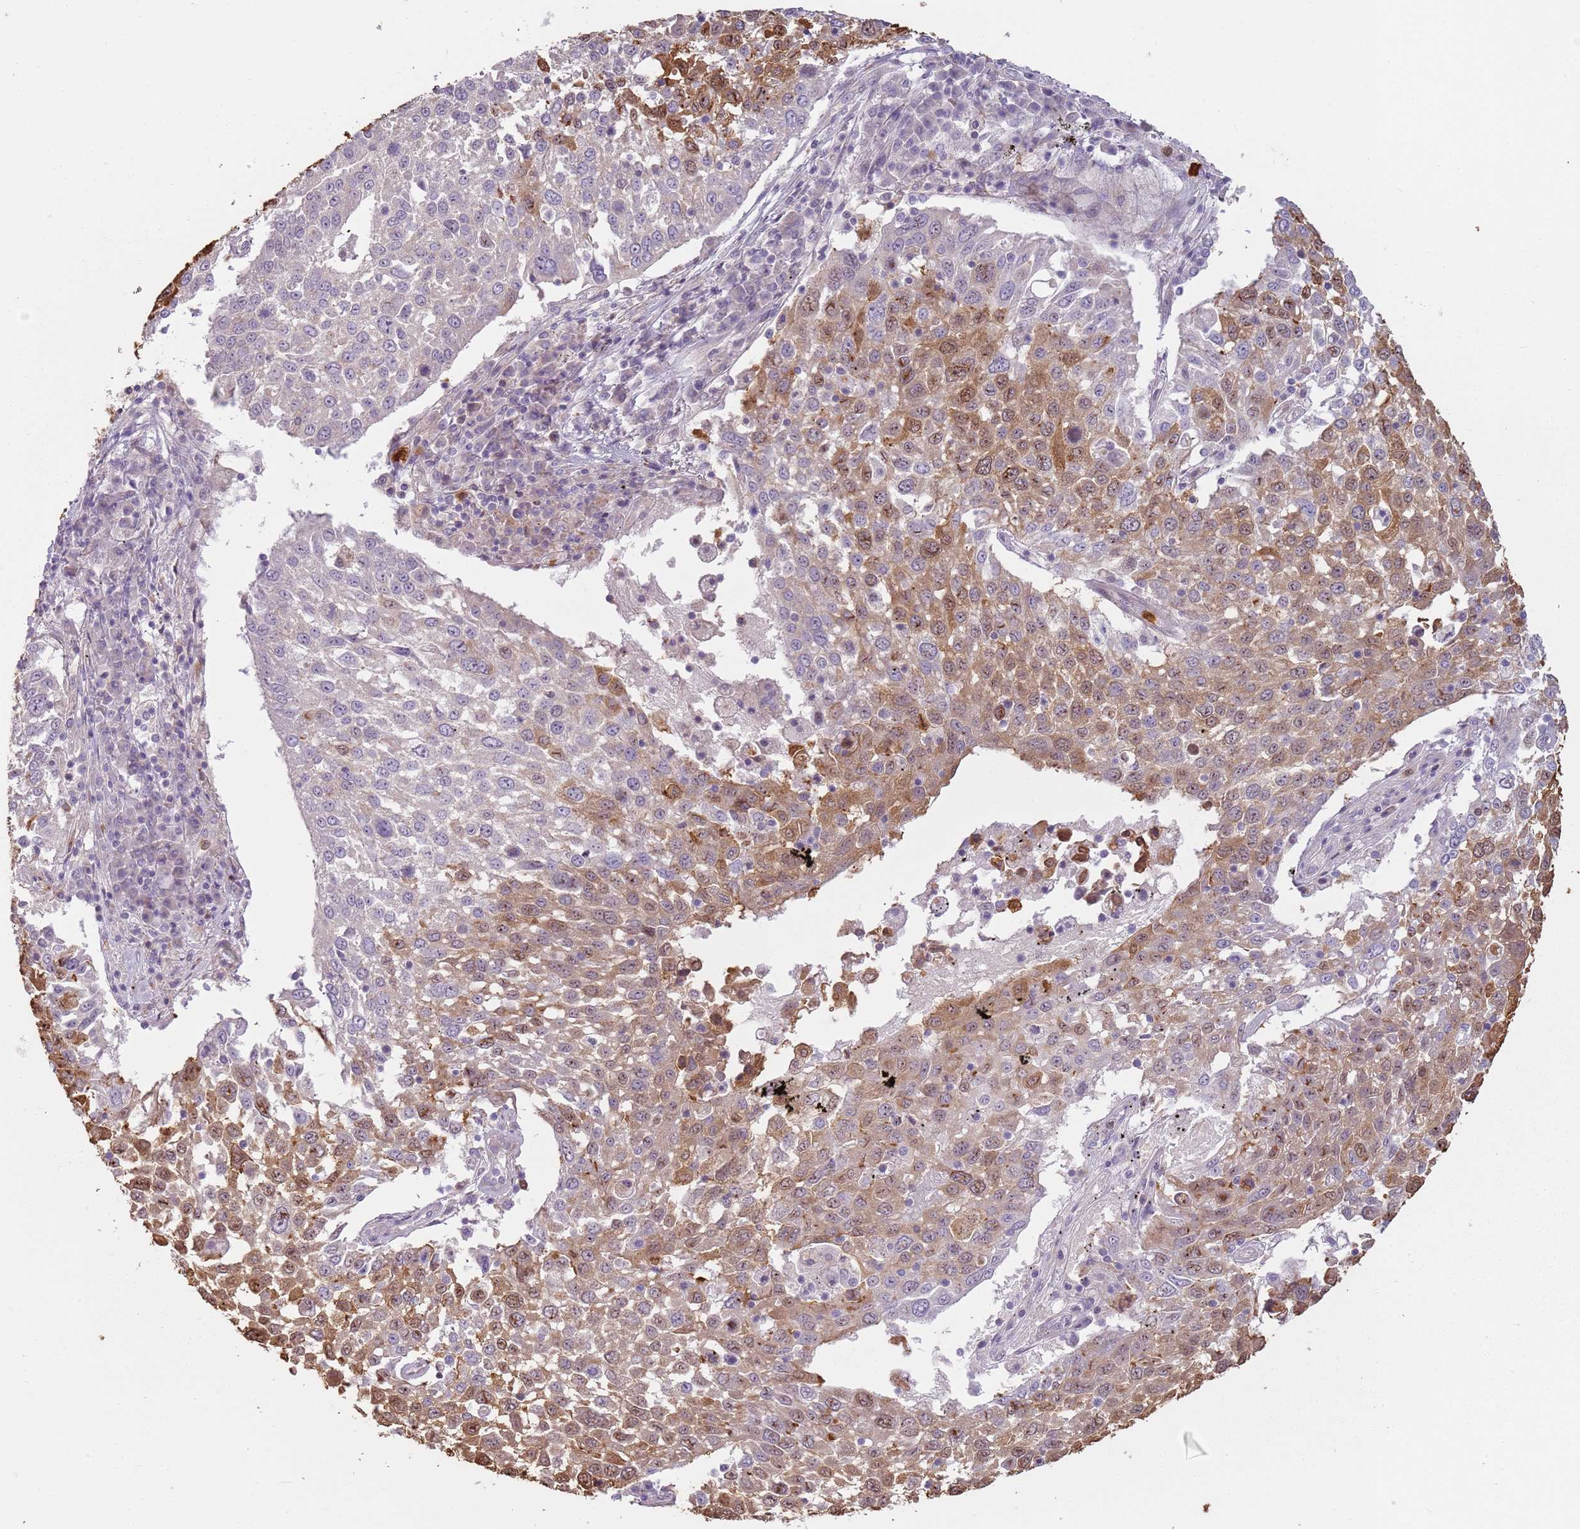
{"staining": {"intensity": "moderate", "quantity": "25%-75%", "location": "cytoplasmic/membranous"}, "tissue": "lung cancer", "cell_type": "Tumor cells", "image_type": "cancer", "snomed": [{"axis": "morphology", "description": "Squamous cell carcinoma, NOS"}, {"axis": "topography", "description": "Lung"}], "caption": "A high-resolution image shows immunohistochemistry staining of lung cancer (squamous cell carcinoma), which exhibits moderate cytoplasmic/membranous expression in about 25%-75% of tumor cells.", "gene": "SPAG4", "patient": {"sex": "male", "age": 65}}